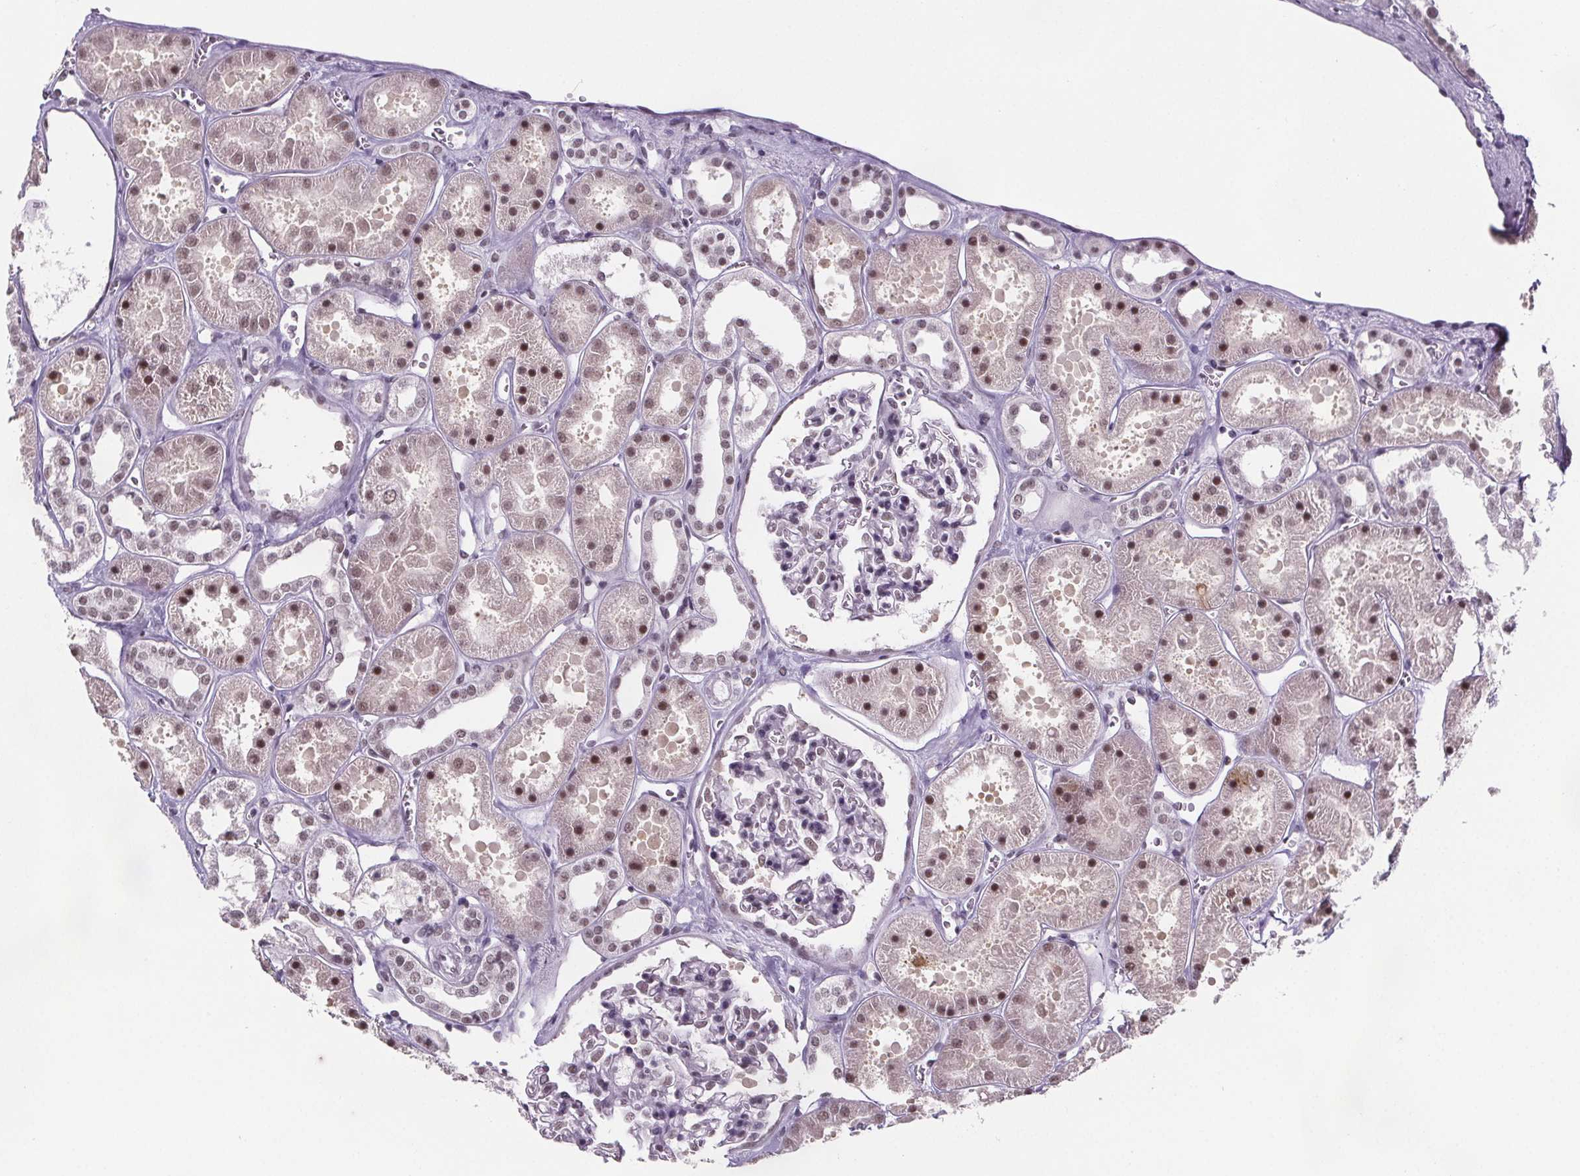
{"staining": {"intensity": "moderate", "quantity": "<25%", "location": "nuclear"}, "tissue": "kidney", "cell_type": "Cells in glomeruli", "image_type": "normal", "snomed": [{"axis": "morphology", "description": "Normal tissue, NOS"}, {"axis": "topography", "description": "Kidney"}], "caption": "DAB immunohistochemical staining of normal human kidney demonstrates moderate nuclear protein staining in about <25% of cells in glomeruli.", "gene": "ZNF572", "patient": {"sex": "female", "age": 41}}